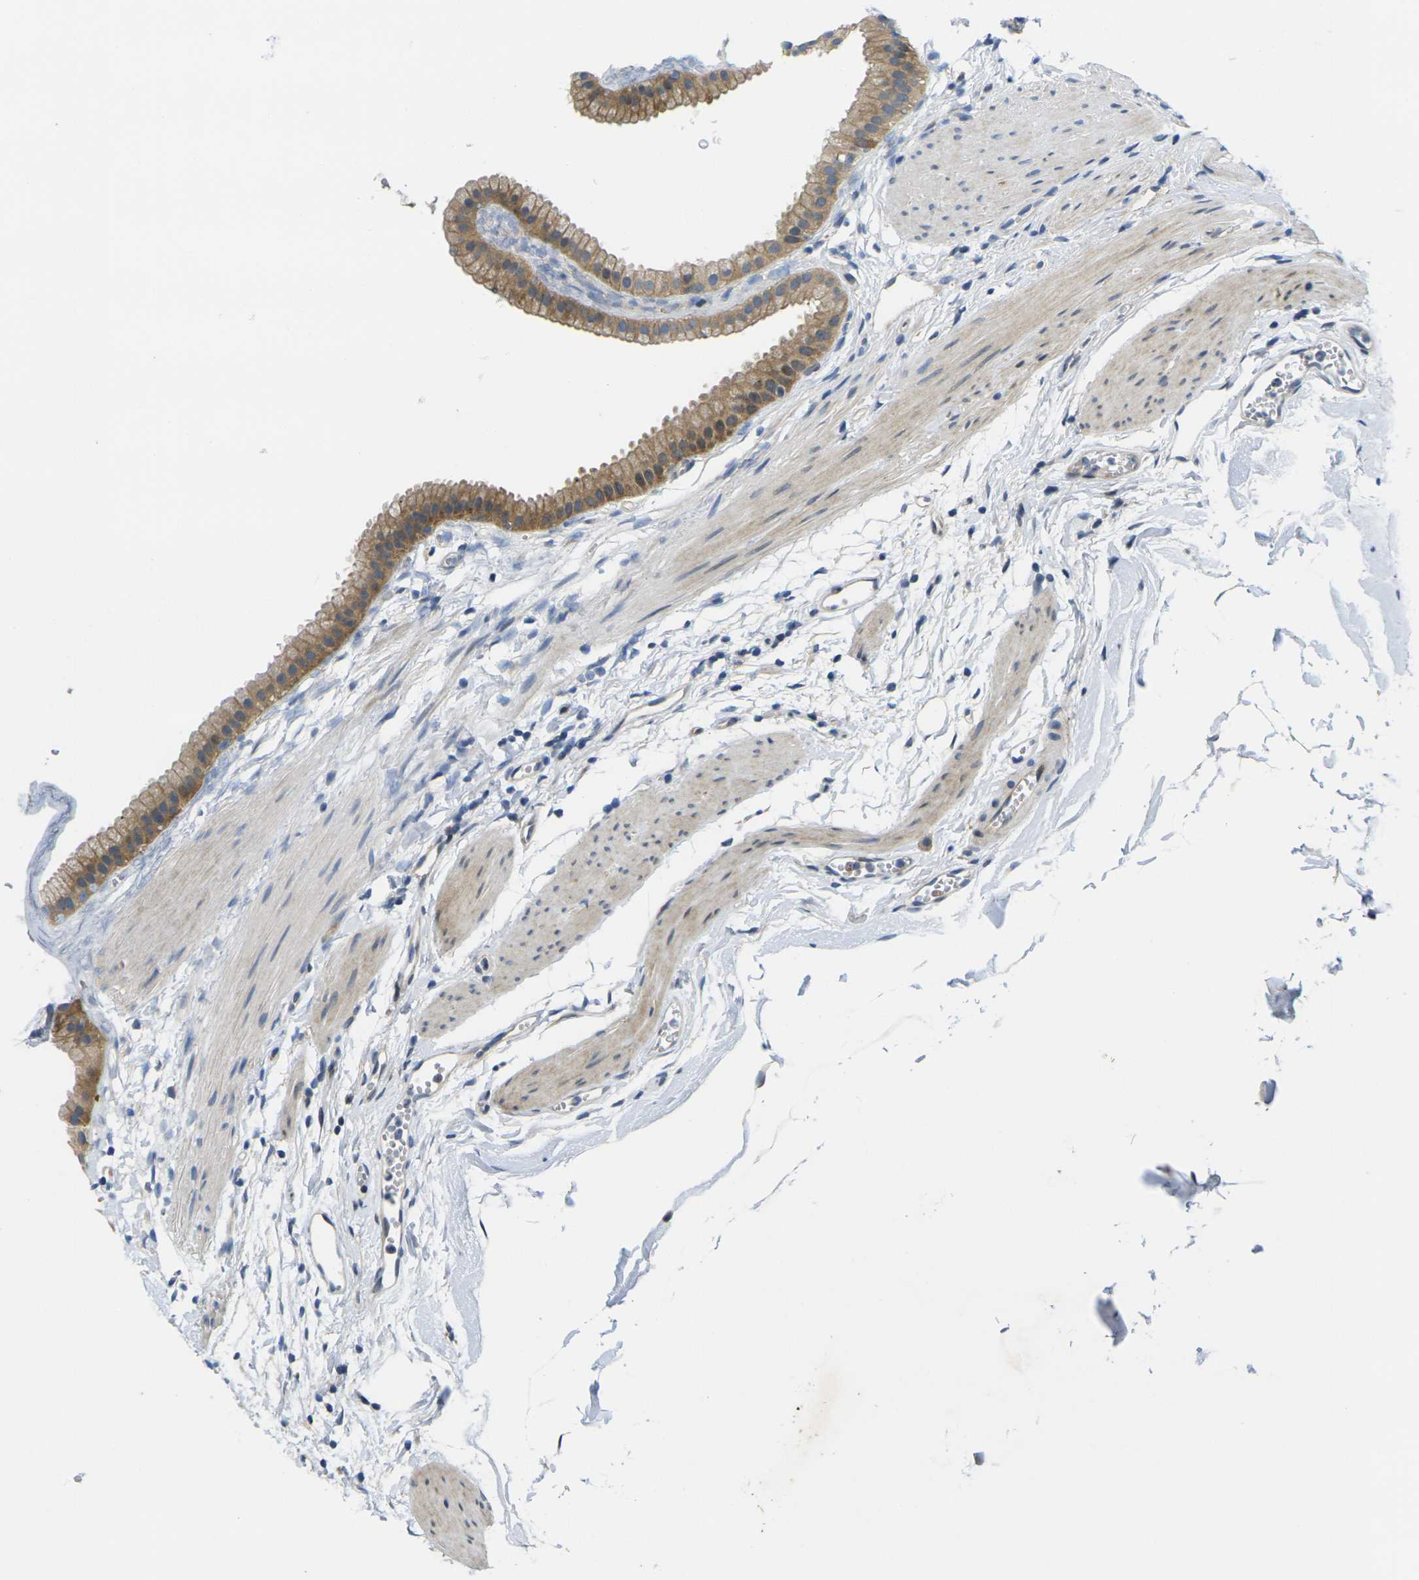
{"staining": {"intensity": "moderate", "quantity": ">75%", "location": "cytoplasmic/membranous"}, "tissue": "gallbladder", "cell_type": "Glandular cells", "image_type": "normal", "snomed": [{"axis": "morphology", "description": "Normal tissue, NOS"}, {"axis": "topography", "description": "Gallbladder"}], "caption": "A micrograph of gallbladder stained for a protein exhibits moderate cytoplasmic/membranous brown staining in glandular cells.", "gene": "ROBO2", "patient": {"sex": "female", "age": 64}}